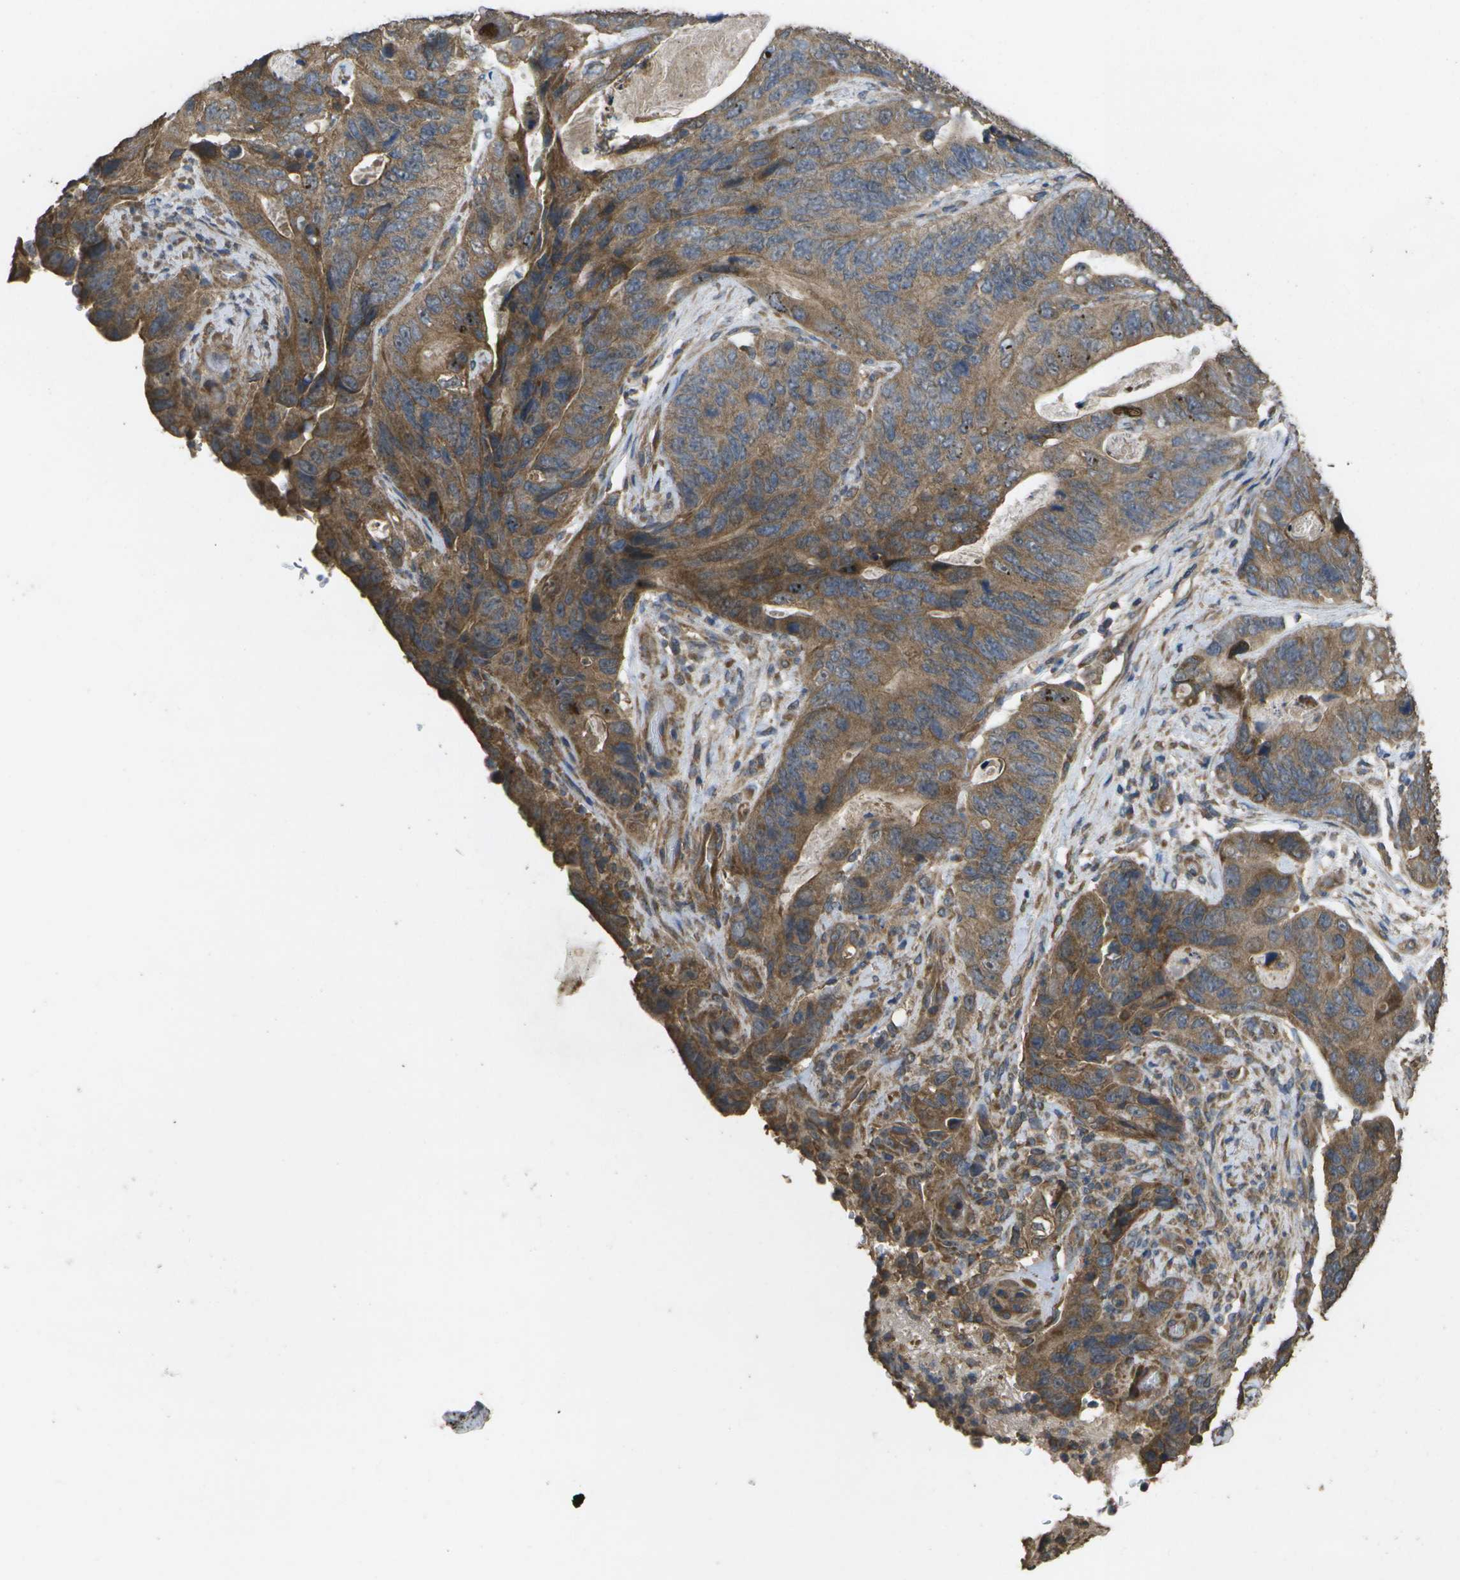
{"staining": {"intensity": "moderate", "quantity": ">75%", "location": "cytoplasmic/membranous"}, "tissue": "stomach cancer", "cell_type": "Tumor cells", "image_type": "cancer", "snomed": [{"axis": "morphology", "description": "Adenocarcinoma, NOS"}, {"axis": "topography", "description": "Stomach"}], "caption": "Protein staining reveals moderate cytoplasmic/membranous expression in about >75% of tumor cells in stomach cancer. The protein of interest is stained brown, and the nuclei are stained in blue (DAB IHC with brightfield microscopy, high magnification).", "gene": "SACS", "patient": {"sex": "female", "age": 89}}